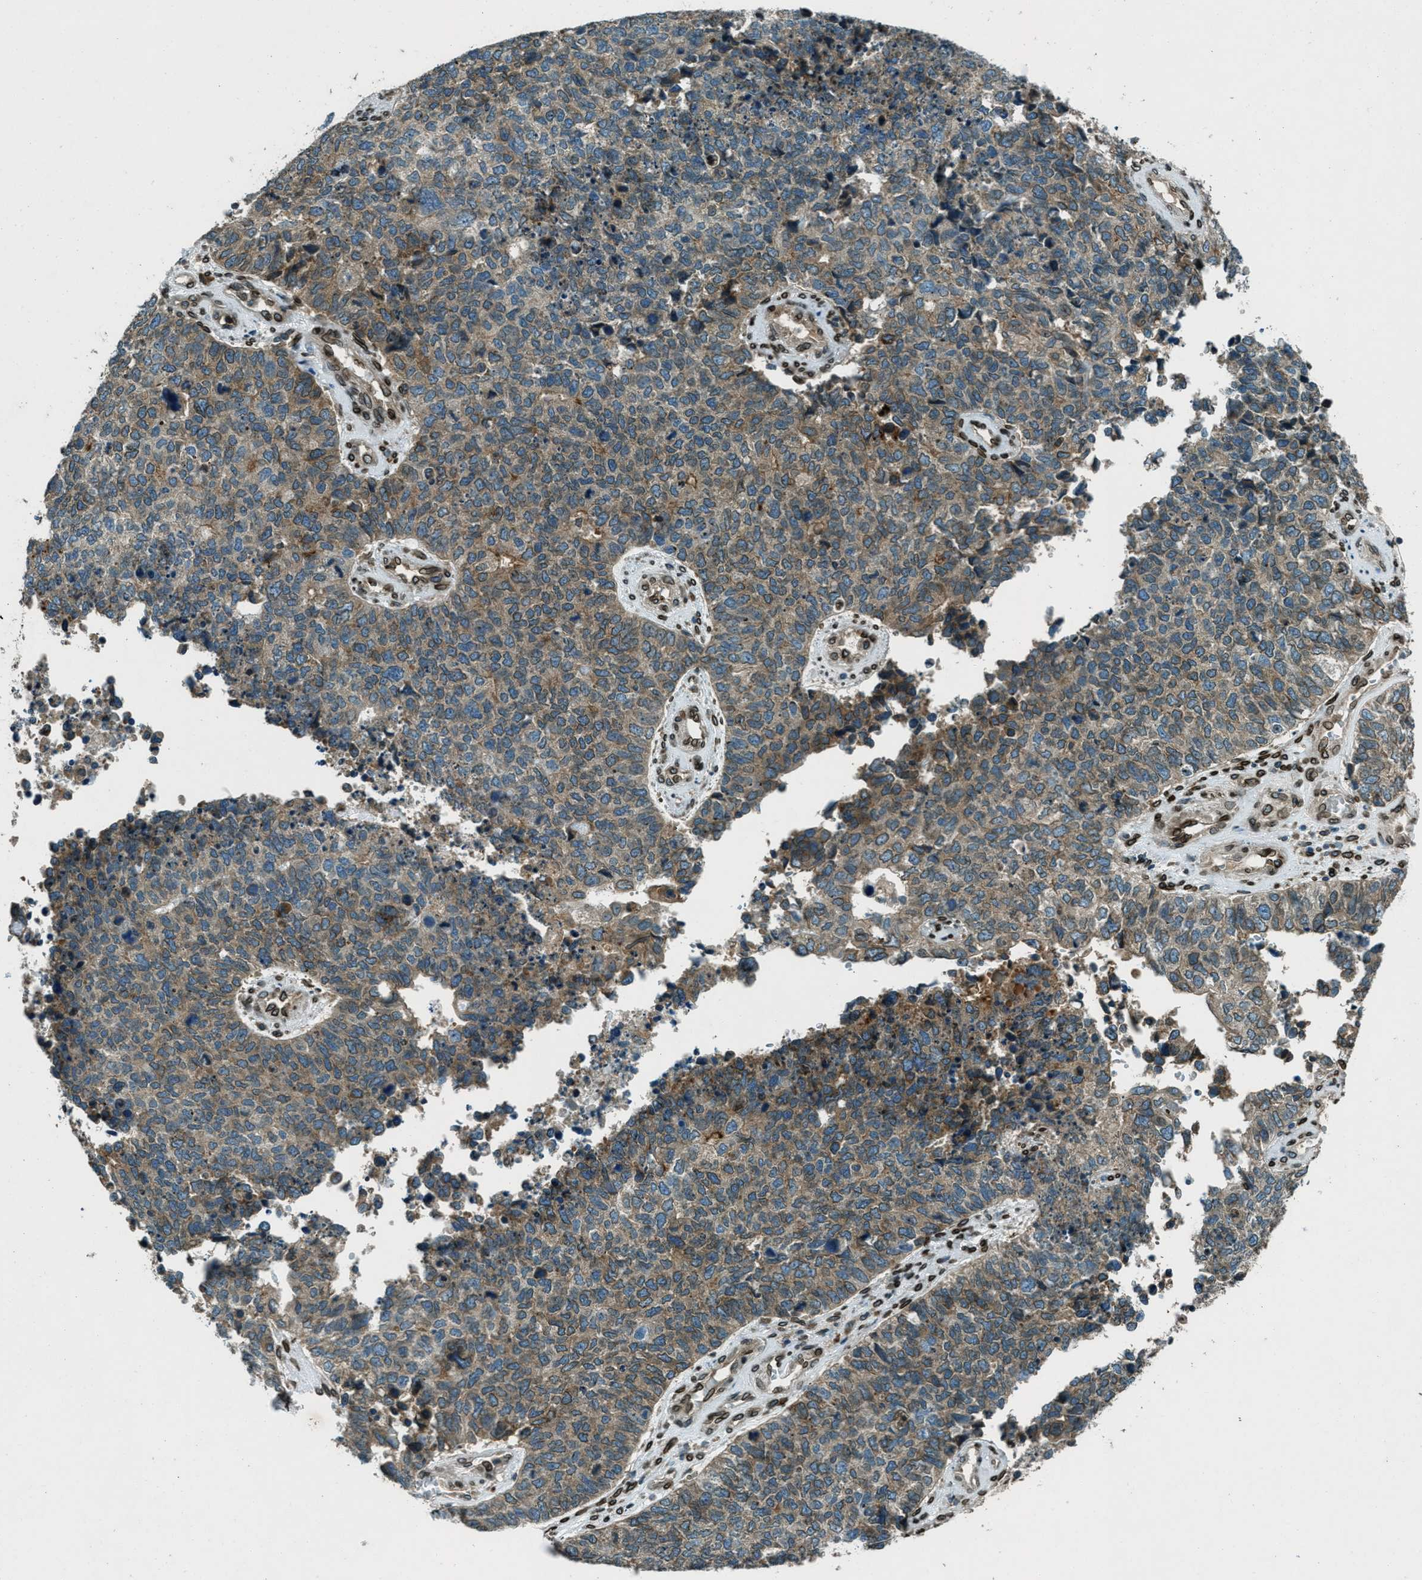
{"staining": {"intensity": "moderate", "quantity": ">75%", "location": "cytoplasmic/membranous,nuclear"}, "tissue": "cervical cancer", "cell_type": "Tumor cells", "image_type": "cancer", "snomed": [{"axis": "morphology", "description": "Squamous cell carcinoma, NOS"}, {"axis": "topography", "description": "Cervix"}], "caption": "IHC staining of cervical squamous cell carcinoma, which demonstrates medium levels of moderate cytoplasmic/membranous and nuclear staining in about >75% of tumor cells indicating moderate cytoplasmic/membranous and nuclear protein expression. The staining was performed using DAB (3,3'-diaminobenzidine) (brown) for protein detection and nuclei were counterstained in hematoxylin (blue).", "gene": "LEMD2", "patient": {"sex": "female", "age": 63}}